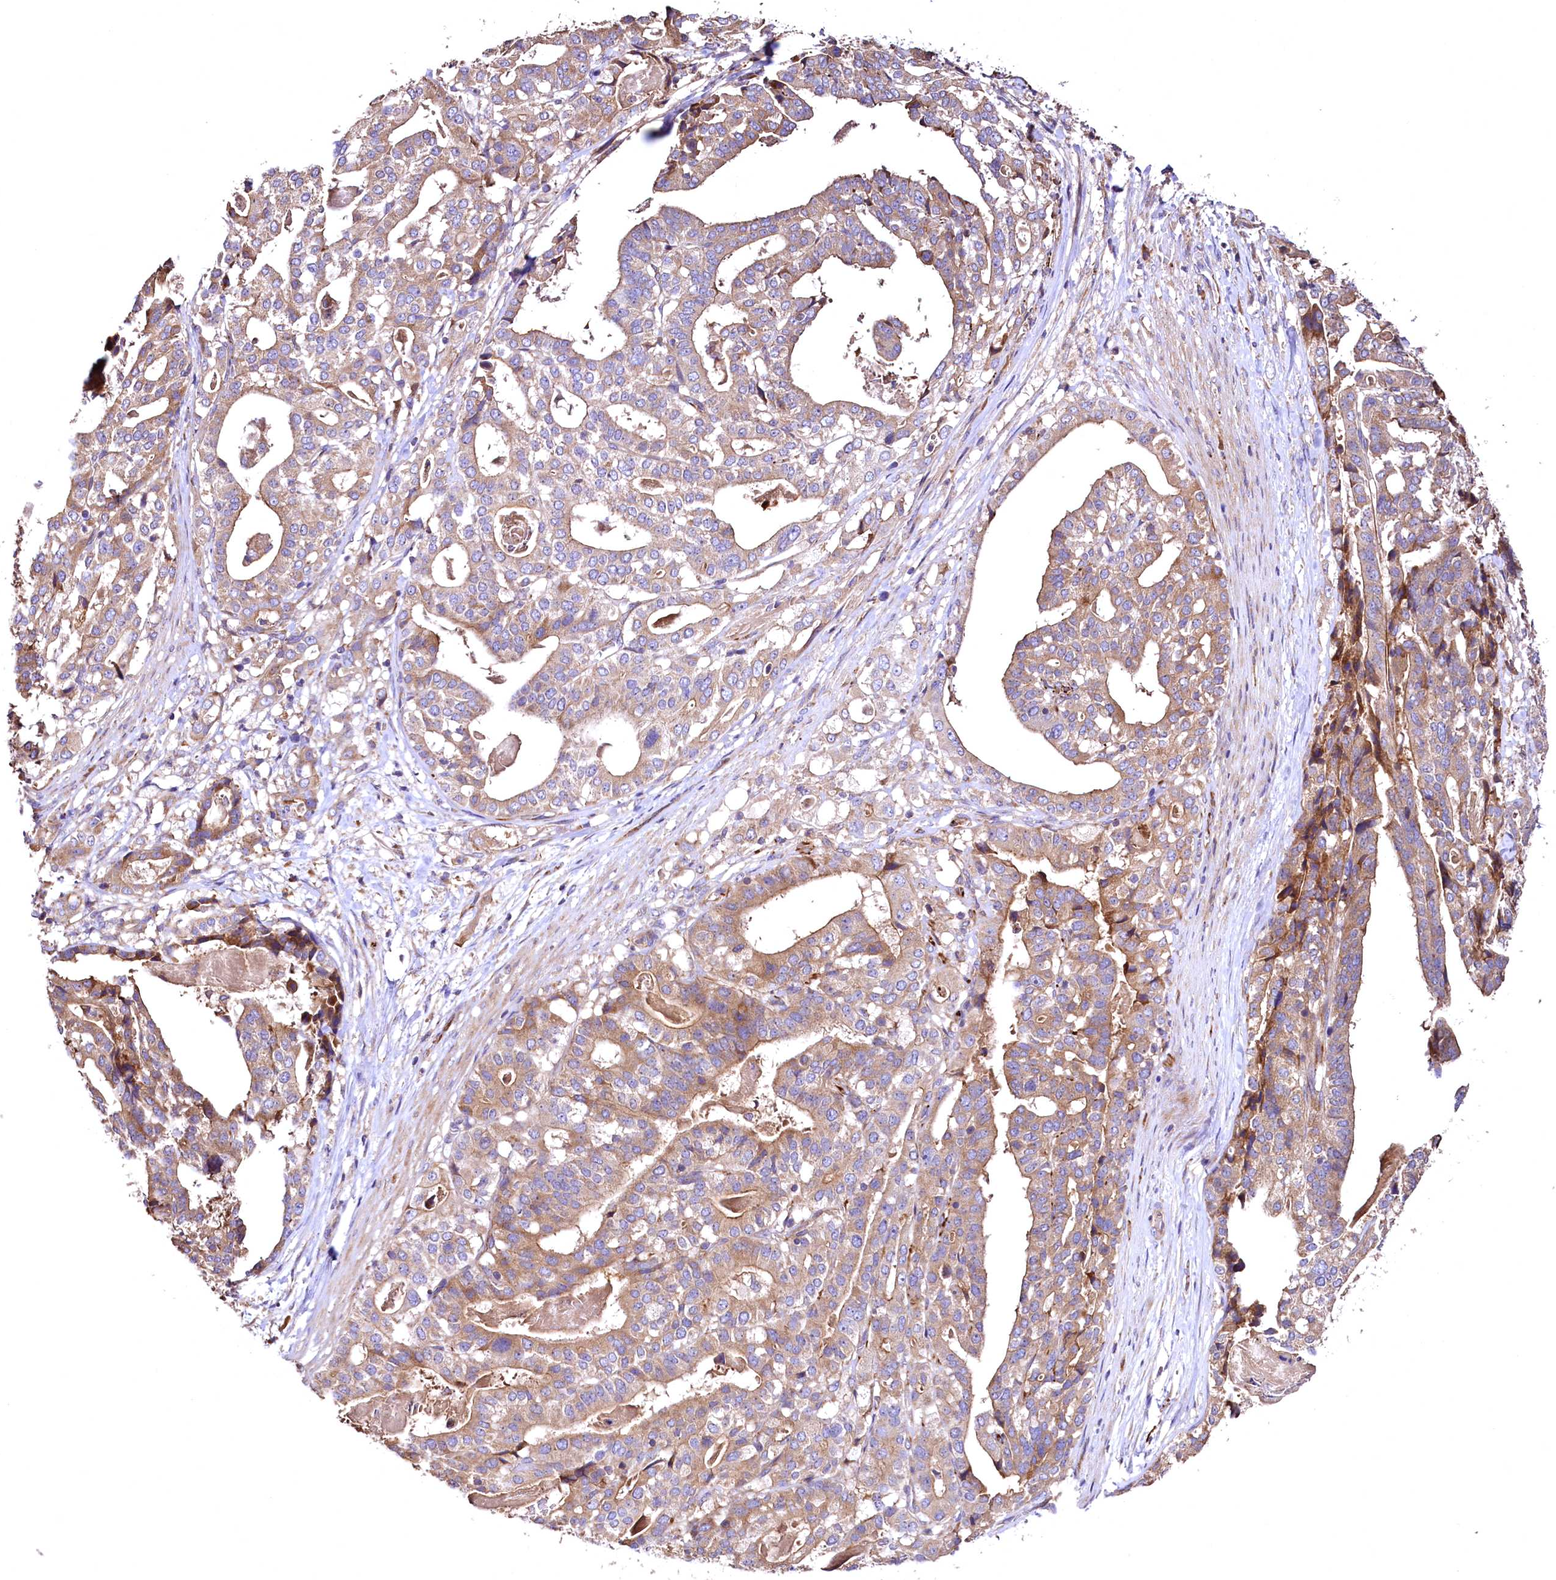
{"staining": {"intensity": "moderate", "quantity": ">75%", "location": "cytoplasmic/membranous"}, "tissue": "stomach cancer", "cell_type": "Tumor cells", "image_type": "cancer", "snomed": [{"axis": "morphology", "description": "Adenocarcinoma, NOS"}, {"axis": "topography", "description": "Stomach"}], "caption": "Tumor cells display moderate cytoplasmic/membranous expression in approximately >75% of cells in stomach cancer.", "gene": "RASSF1", "patient": {"sex": "male", "age": 48}}